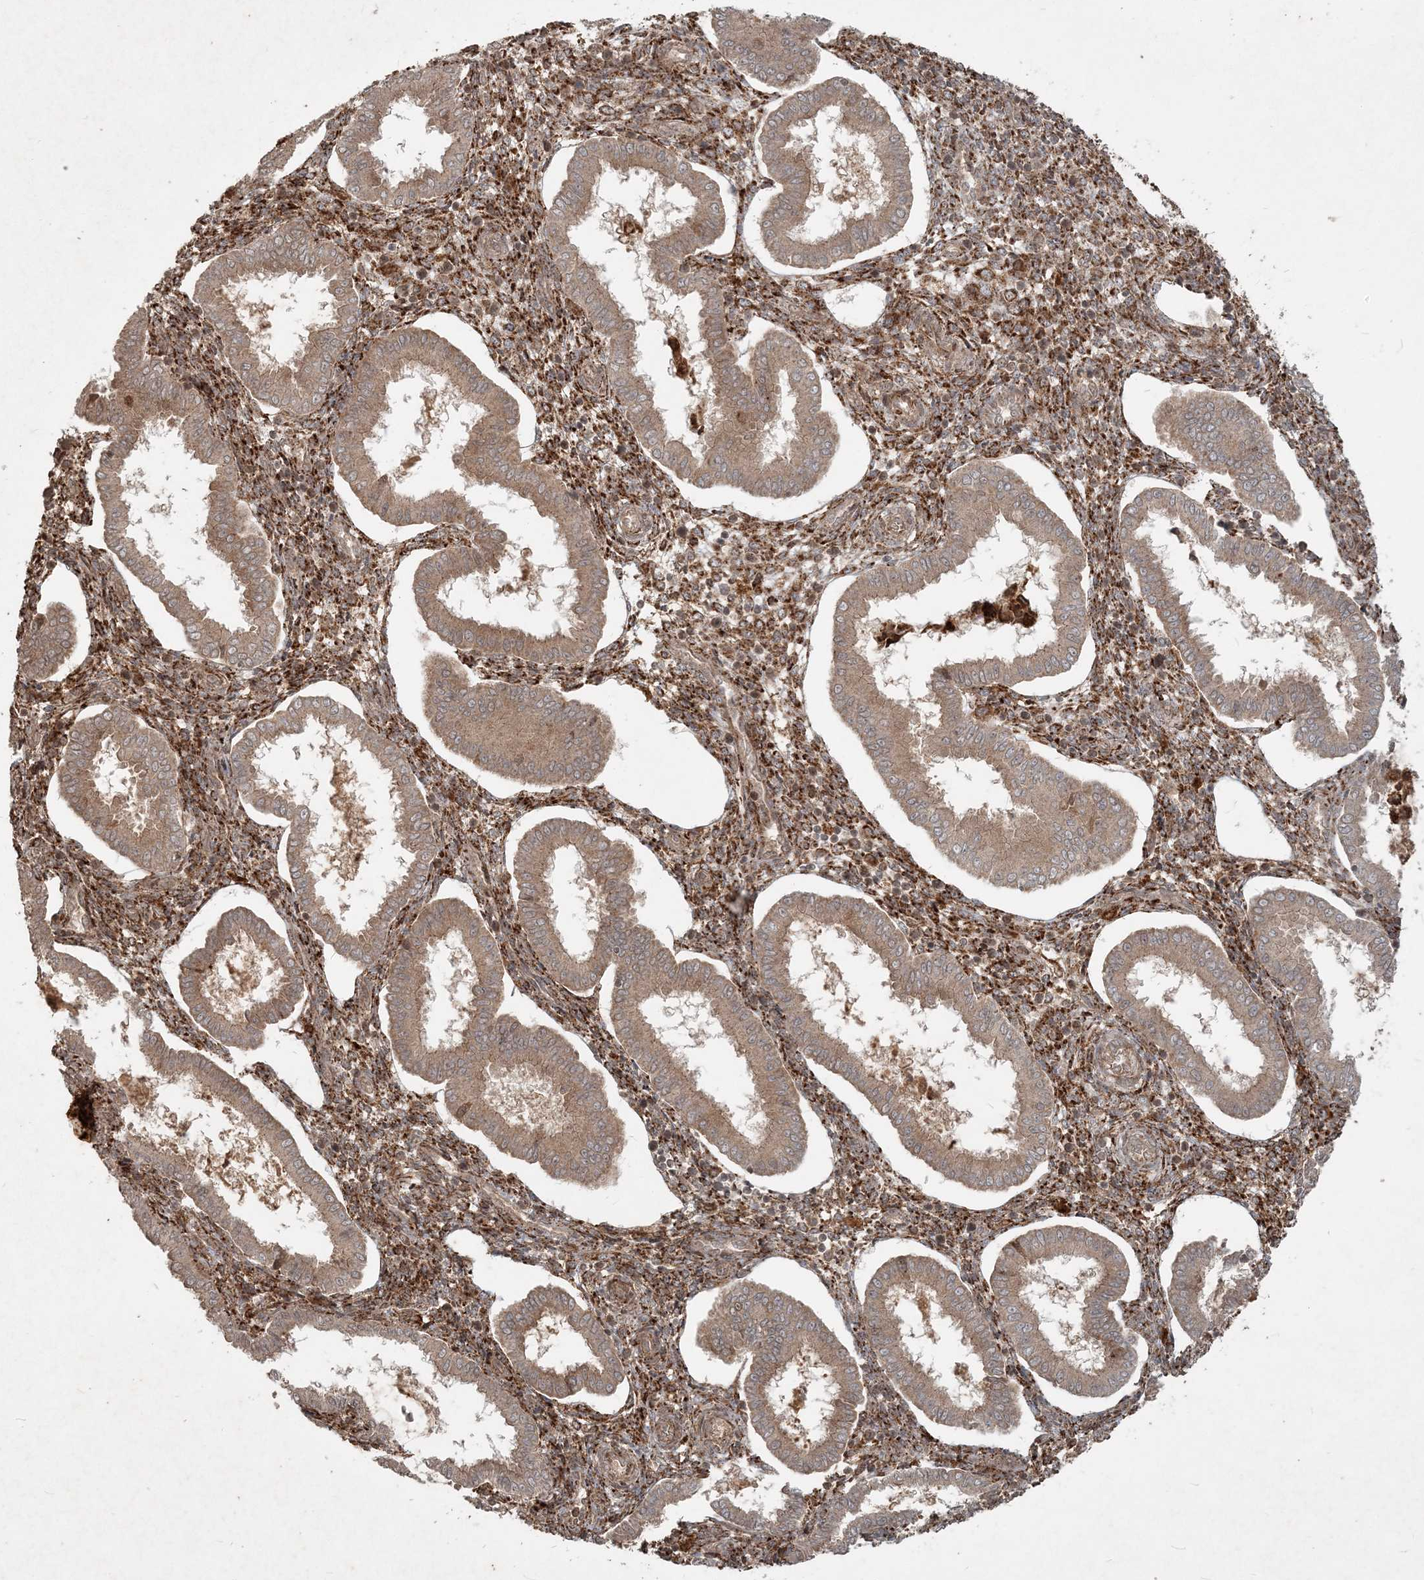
{"staining": {"intensity": "moderate", "quantity": ">75%", "location": "cytoplasmic/membranous"}, "tissue": "endometrium", "cell_type": "Cells in endometrial stroma", "image_type": "normal", "snomed": [{"axis": "morphology", "description": "Normal tissue, NOS"}, {"axis": "topography", "description": "Endometrium"}], "caption": "Immunohistochemical staining of normal human endometrium reveals >75% levels of moderate cytoplasmic/membranous protein staining in about >75% of cells in endometrial stroma.", "gene": "NARS1", "patient": {"sex": "female", "age": 24}}